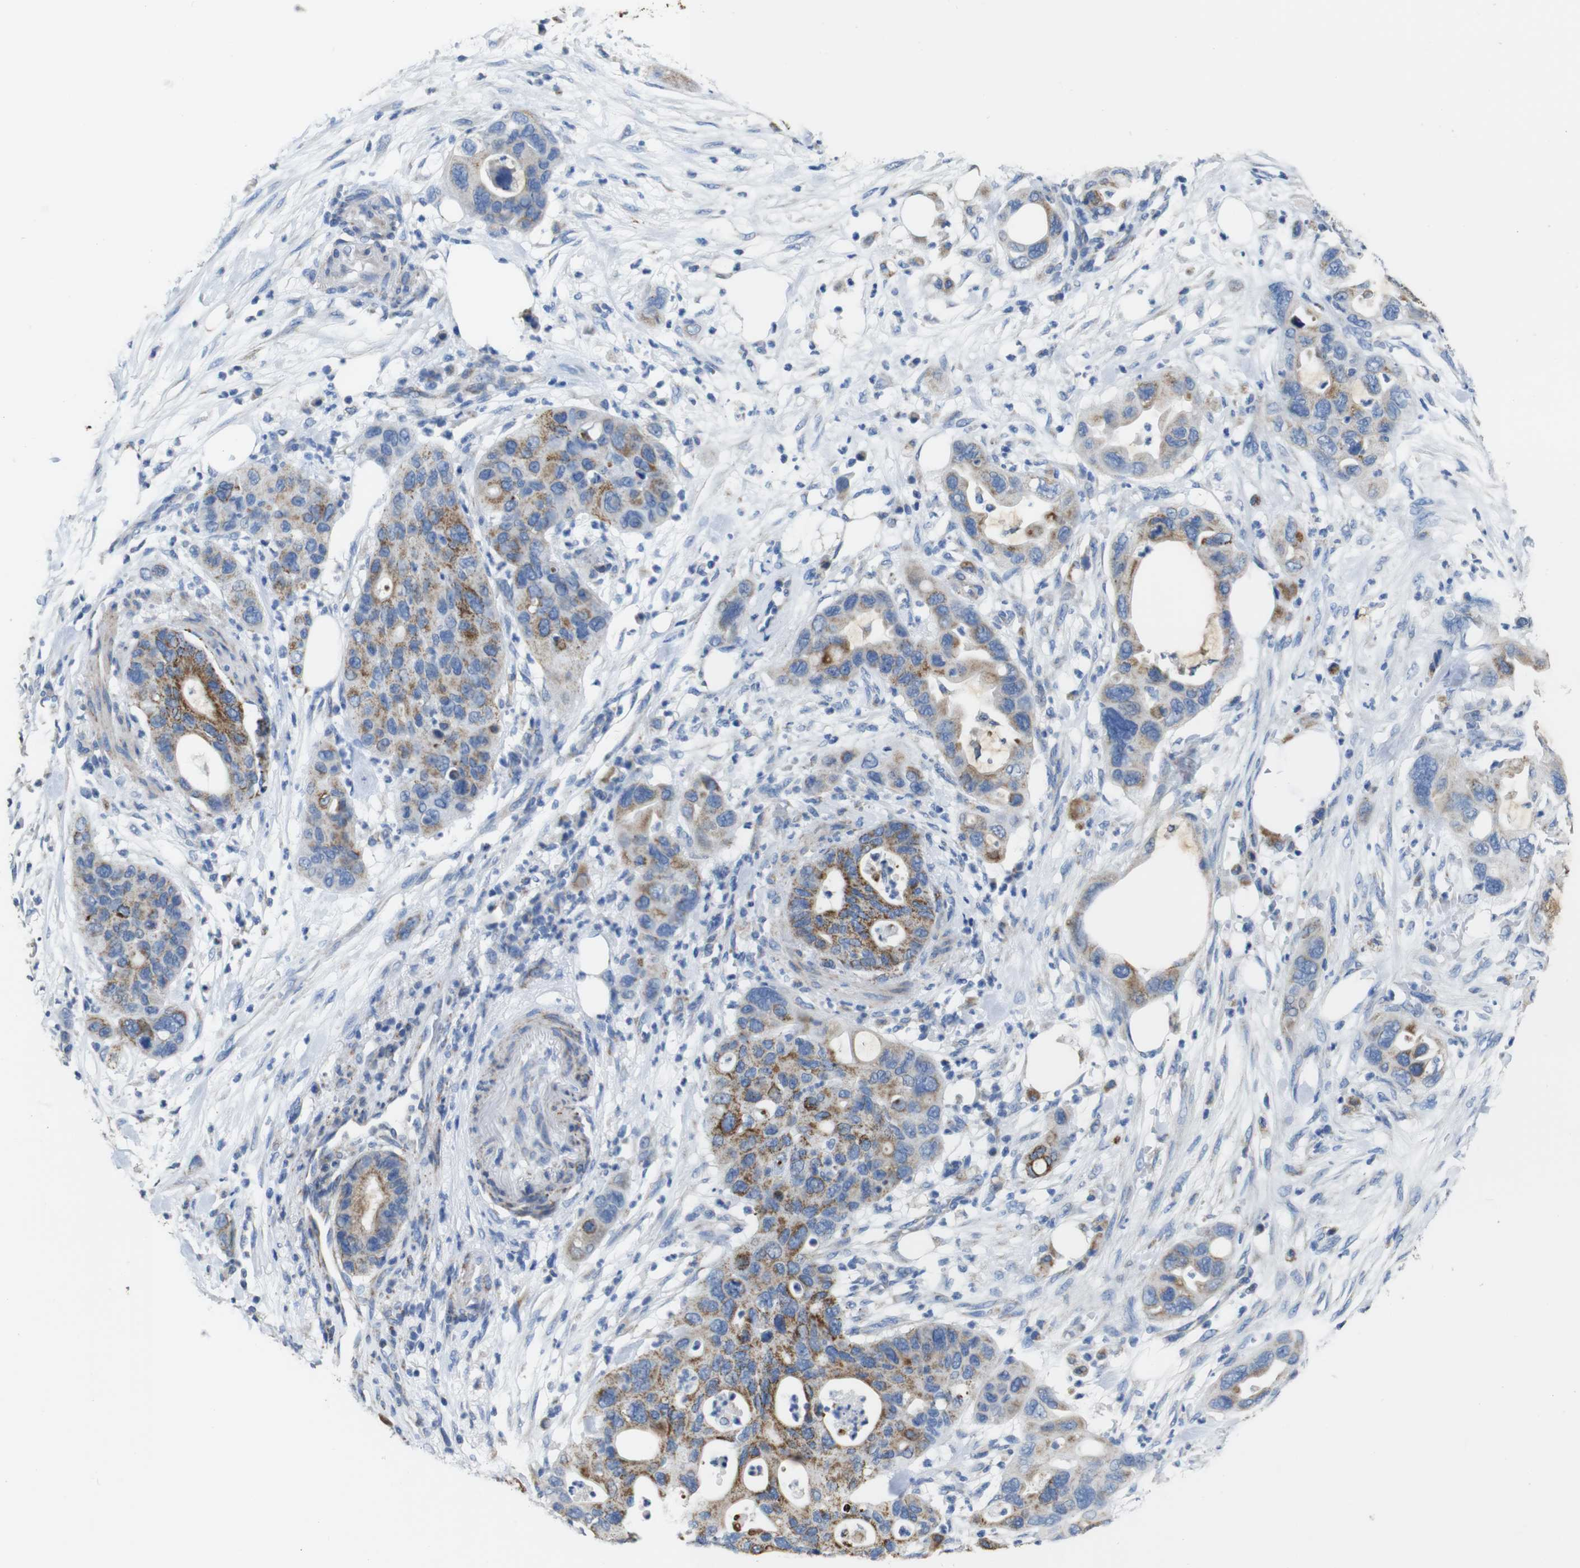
{"staining": {"intensity": "moderate", "quantity": "25%-75%", "location": "cytoplasmic/membranous"}, "tissue": "pancreatic cancer", "cell_type": "Tumor cells", "image_type": "cancer", "snomed": [{"axis": "morphology", "description": "Adenocarcinoma, NOS"}, {"axis": "topography", "description": "Pancreas"}], "caption": "A micrograph of human pancreatic cancer (adenocarcinoma) stained for a protein demonstrates moderate cytoplasmic/membranous brown staining in tumor cells. The staining was performed using DAB to visualize the protein expression in brown, while the nuclei were stained in blue with hematoxylin (Magnification: 20x).", "gene": "MAOA", "patient": {"sex": "female", "age": 71}}